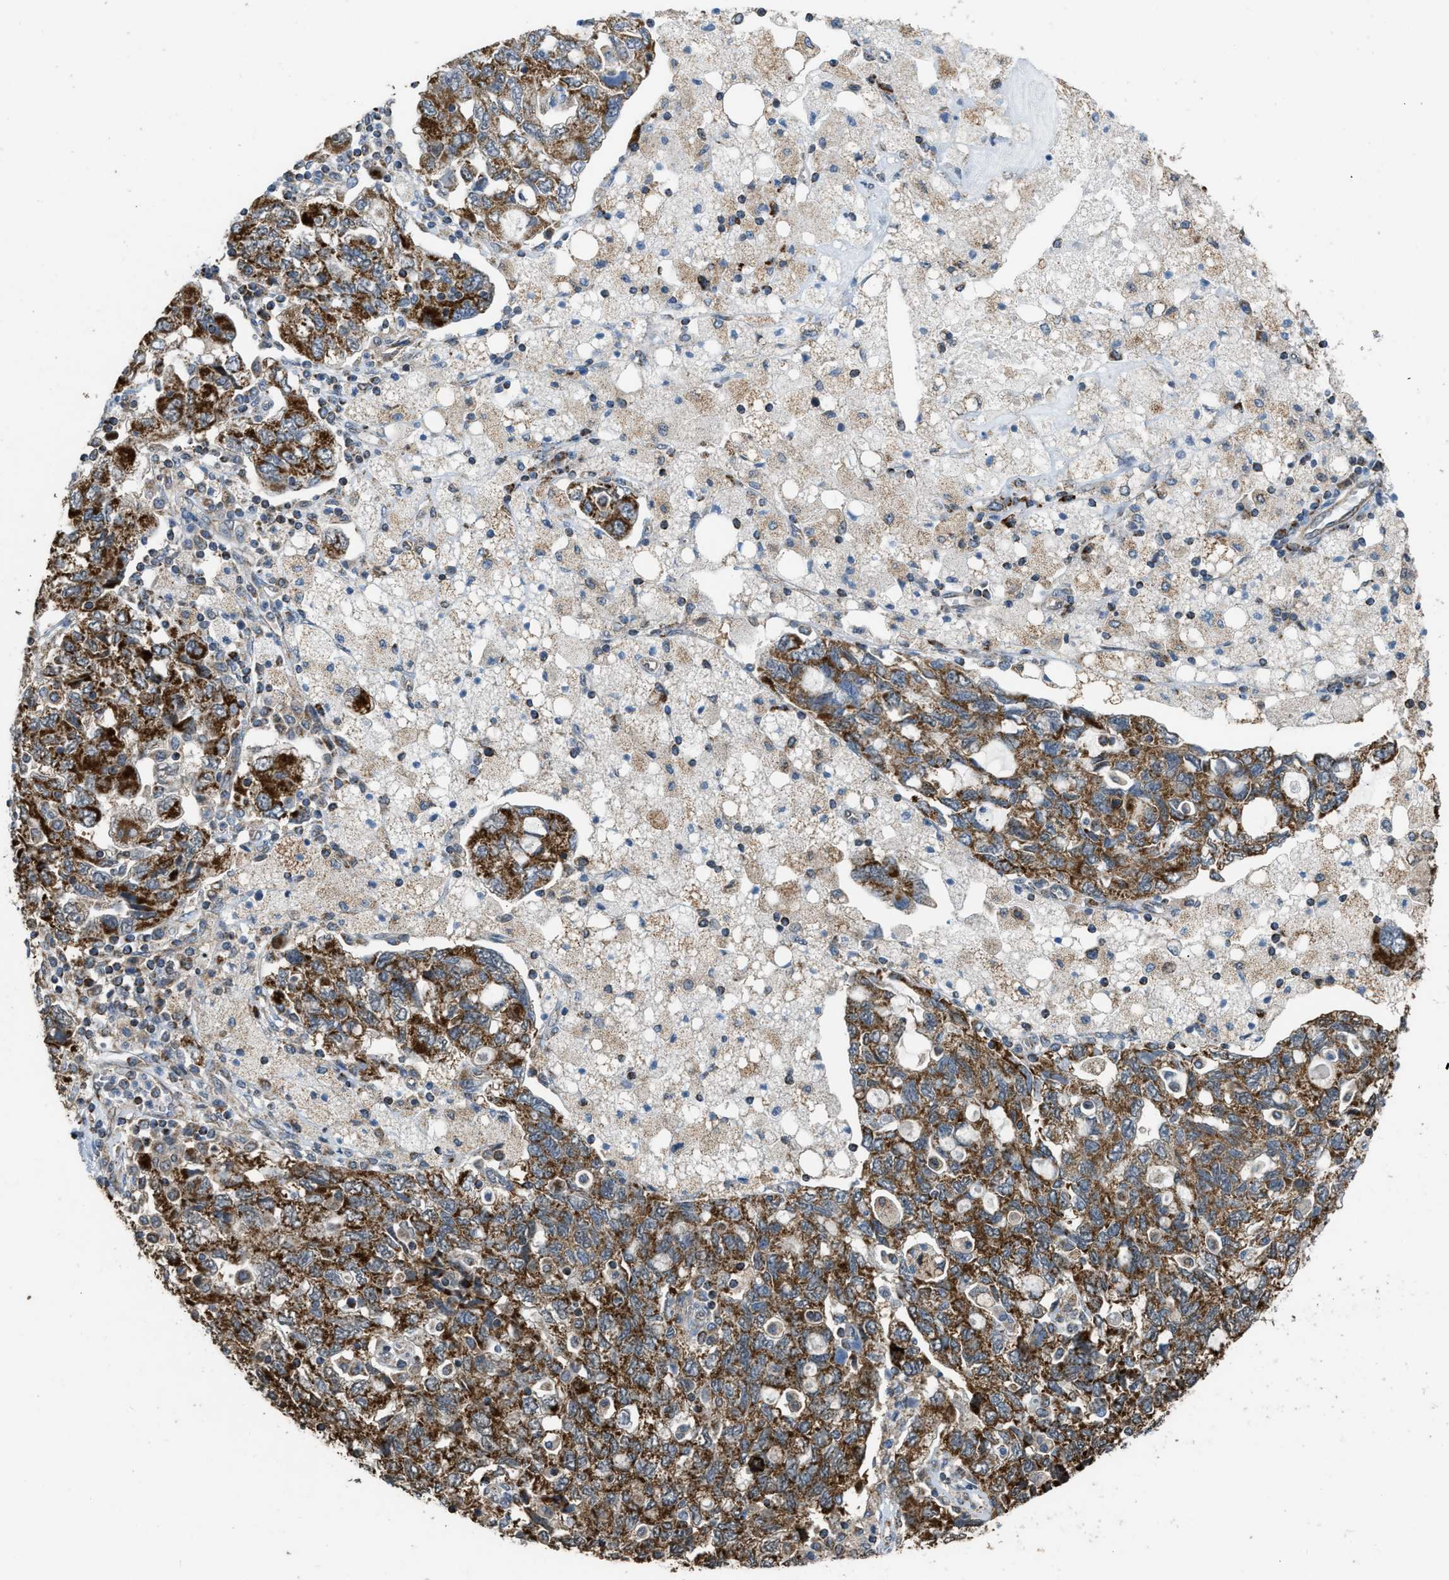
{"staining": {"intensity": "strong", "quantity": ">75%", "location": "cytoplasmic/membranous"}, "tissue": "ovarian cancer", "cell_type": "Tumor cells", "image_type": "cancer", "snomed": [{"axis": "morphology", "description": "Carcinoma, NOS"}, {"axis": "morphology", "description": "Cystadenocarcinoma, serous, NOS"}, {"axis": "topography", "description": "Ovary"}], "caption": "Human ovarian serous cystadenocarcinoma stained for a protein (brown) exhibits strong cytoplasmic/membranous positive staining in about >75% of tumor cells.", "gene": "ETFB", "patient": {"sex": "female", "age": 69}}